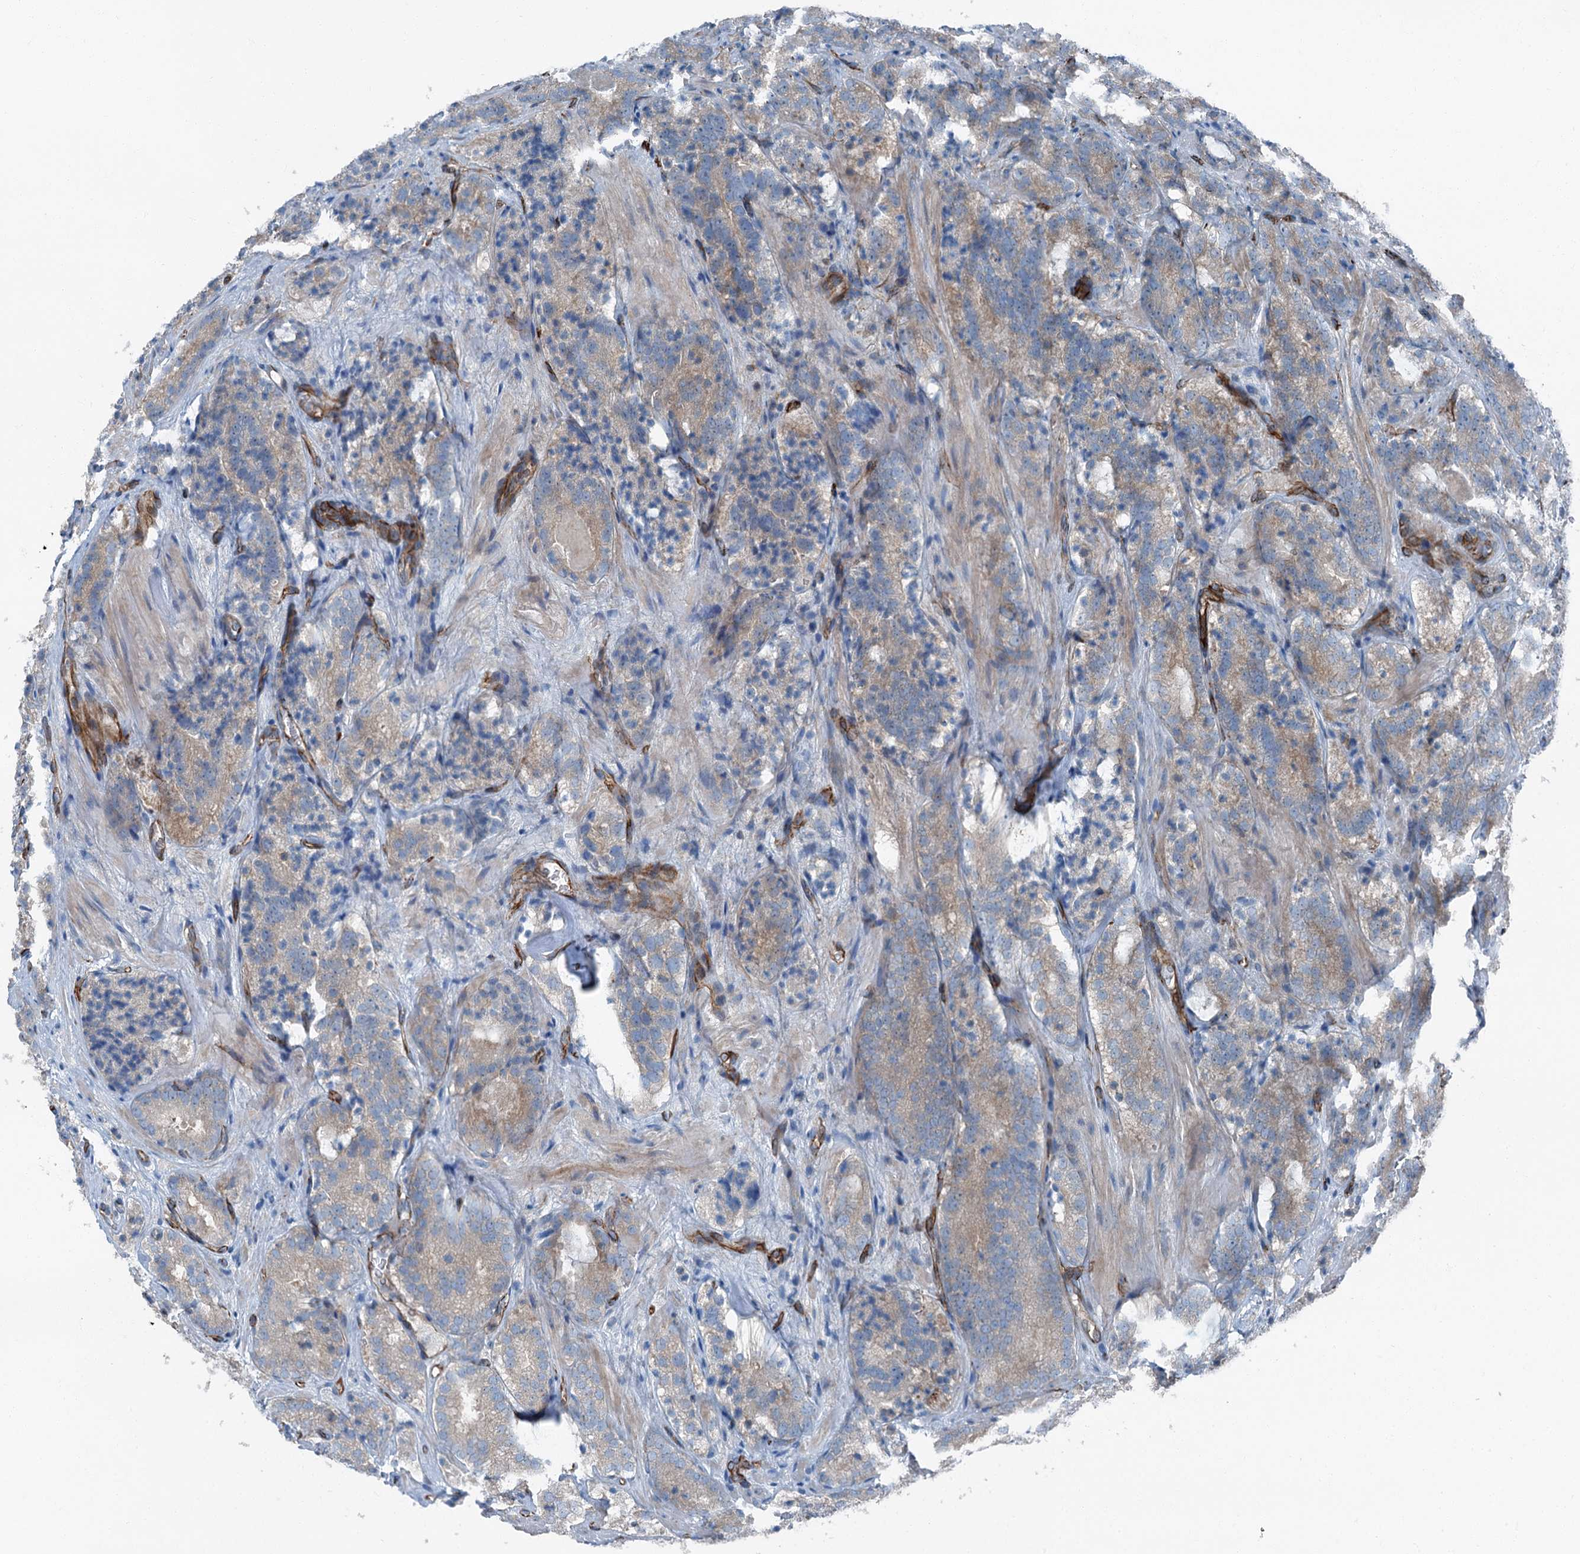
{"staining": {"intensity": "weak", "quantity": "25%-75%", "location": "cytoplasmic/membranous"}, "tissue": "prostate cancer", "cell_type": "Tumor cells", "image_type": "cancer", "snomed": [{"axis": "morphology", "description": "Adenocarcinoma, High grade"}, {"axis": "topography", "description": "Prostate"}], "caption": "DAB immunohistochemical staining of prostate high-grade adenocarcinoma exhibits weak cytoplasmic/membranous protein expression in approximately 25%-75% of tumor cells. The staining is performed using DAB brown chromogen to label protein expression. The nuclei are counter-stained blue using hematoxylin.", "gene": "AXL", "patient": {"sex": "male", "age": 57}}